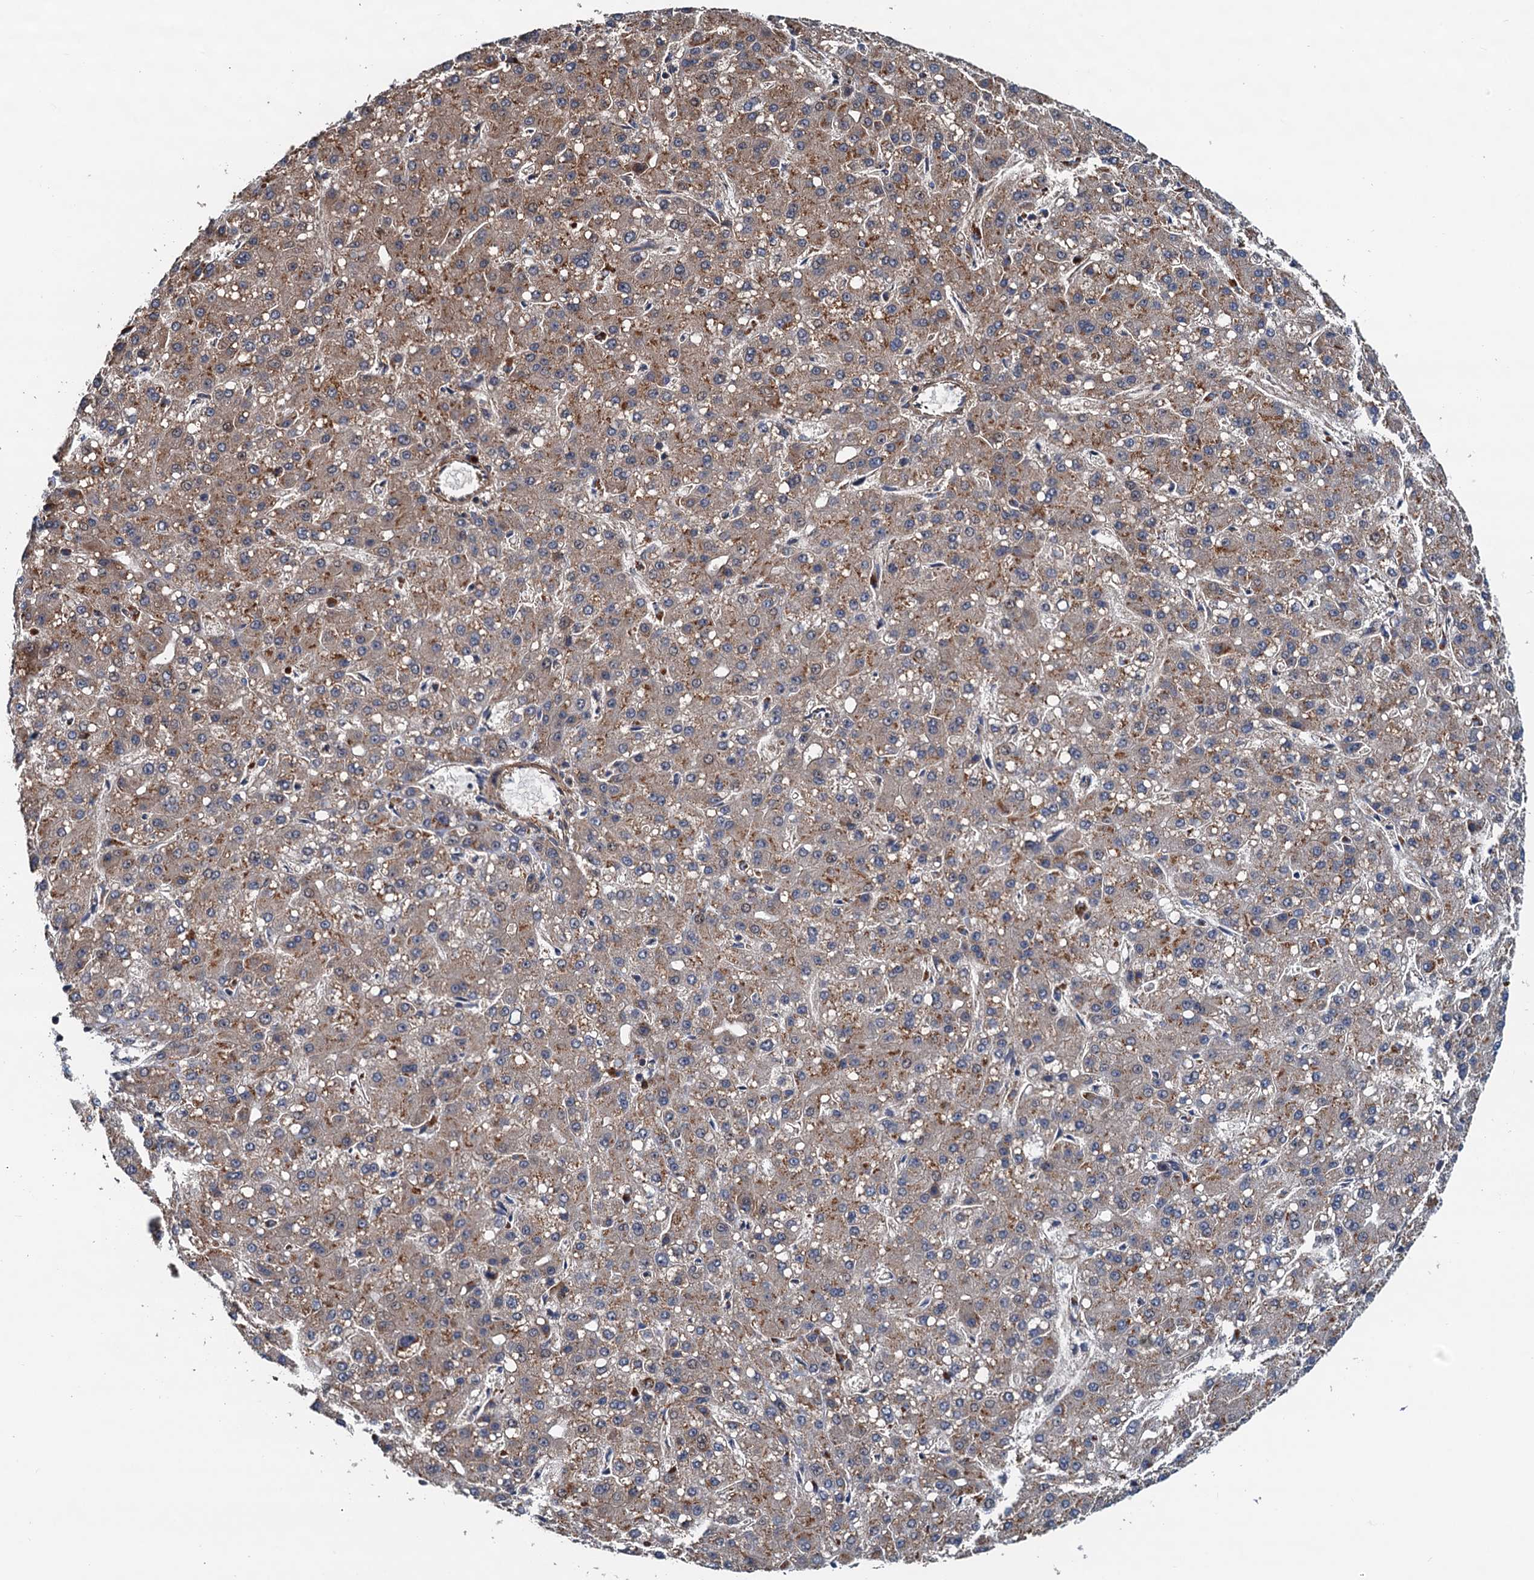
{"staining": {"intensity": "moderate", "quantity": "25%-75%", "location": "cytoplasmic/membranous"}, "tissue": "liver cancer", "cell_type": "Tumor cells", "image_type": "cancer", "snomed": [{"axis": "morphology", "description": "Carcinoma, Hepatocellular, NOS"}, {"axis": "topography", "description": "Liver"}], "caption": "Protein staining reveals moderate cytoplasmic/membranous positivity in about 25%-75% of tumor cells in liver cancer.", "gene": "AAGAB", "patient": {"sex": "male", "age": 67}}